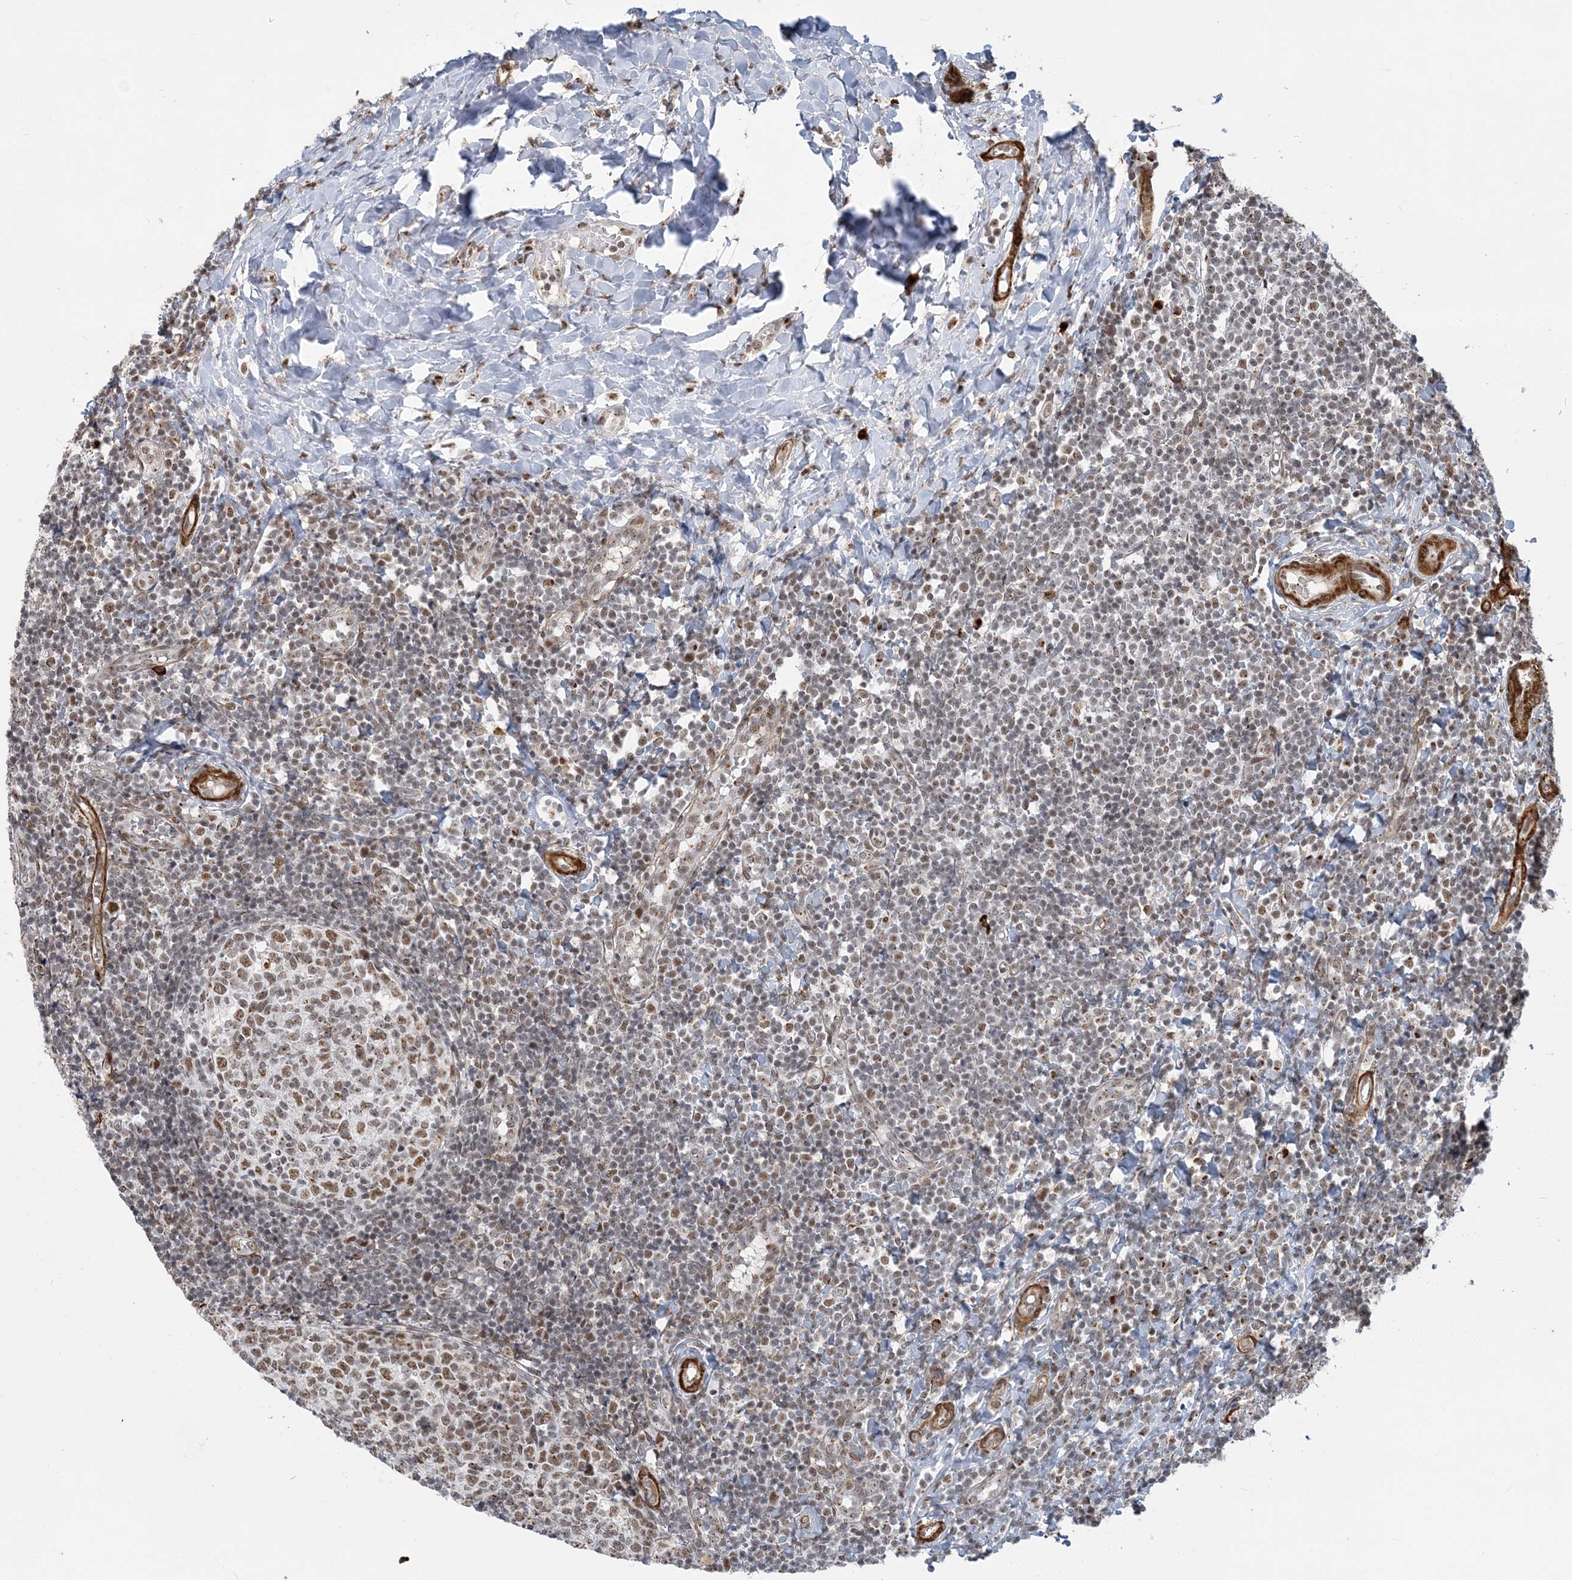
{"staining": {"intensity": "moderate", "quantity": ">75%", "location": "nuclear"}, "tissue": "tonsil", "cell_type": "Germinal center cells", "image_type": "normal", "snomed": [{"axis": "morphology", "description": "Normal tissue, NOS"}, {"axis": "topography", "description": "Tonsil"}], "caption": "Immunohistochemistry of normal tonsil reveals medium levels of moderate nuclear staining in approximately >75% of germinal center cells. (brown staining indicates protein expression, while blue staining denotes nuclei).", "gene": "PLRG1", "patient": {"sex": "female", "age": 19}}